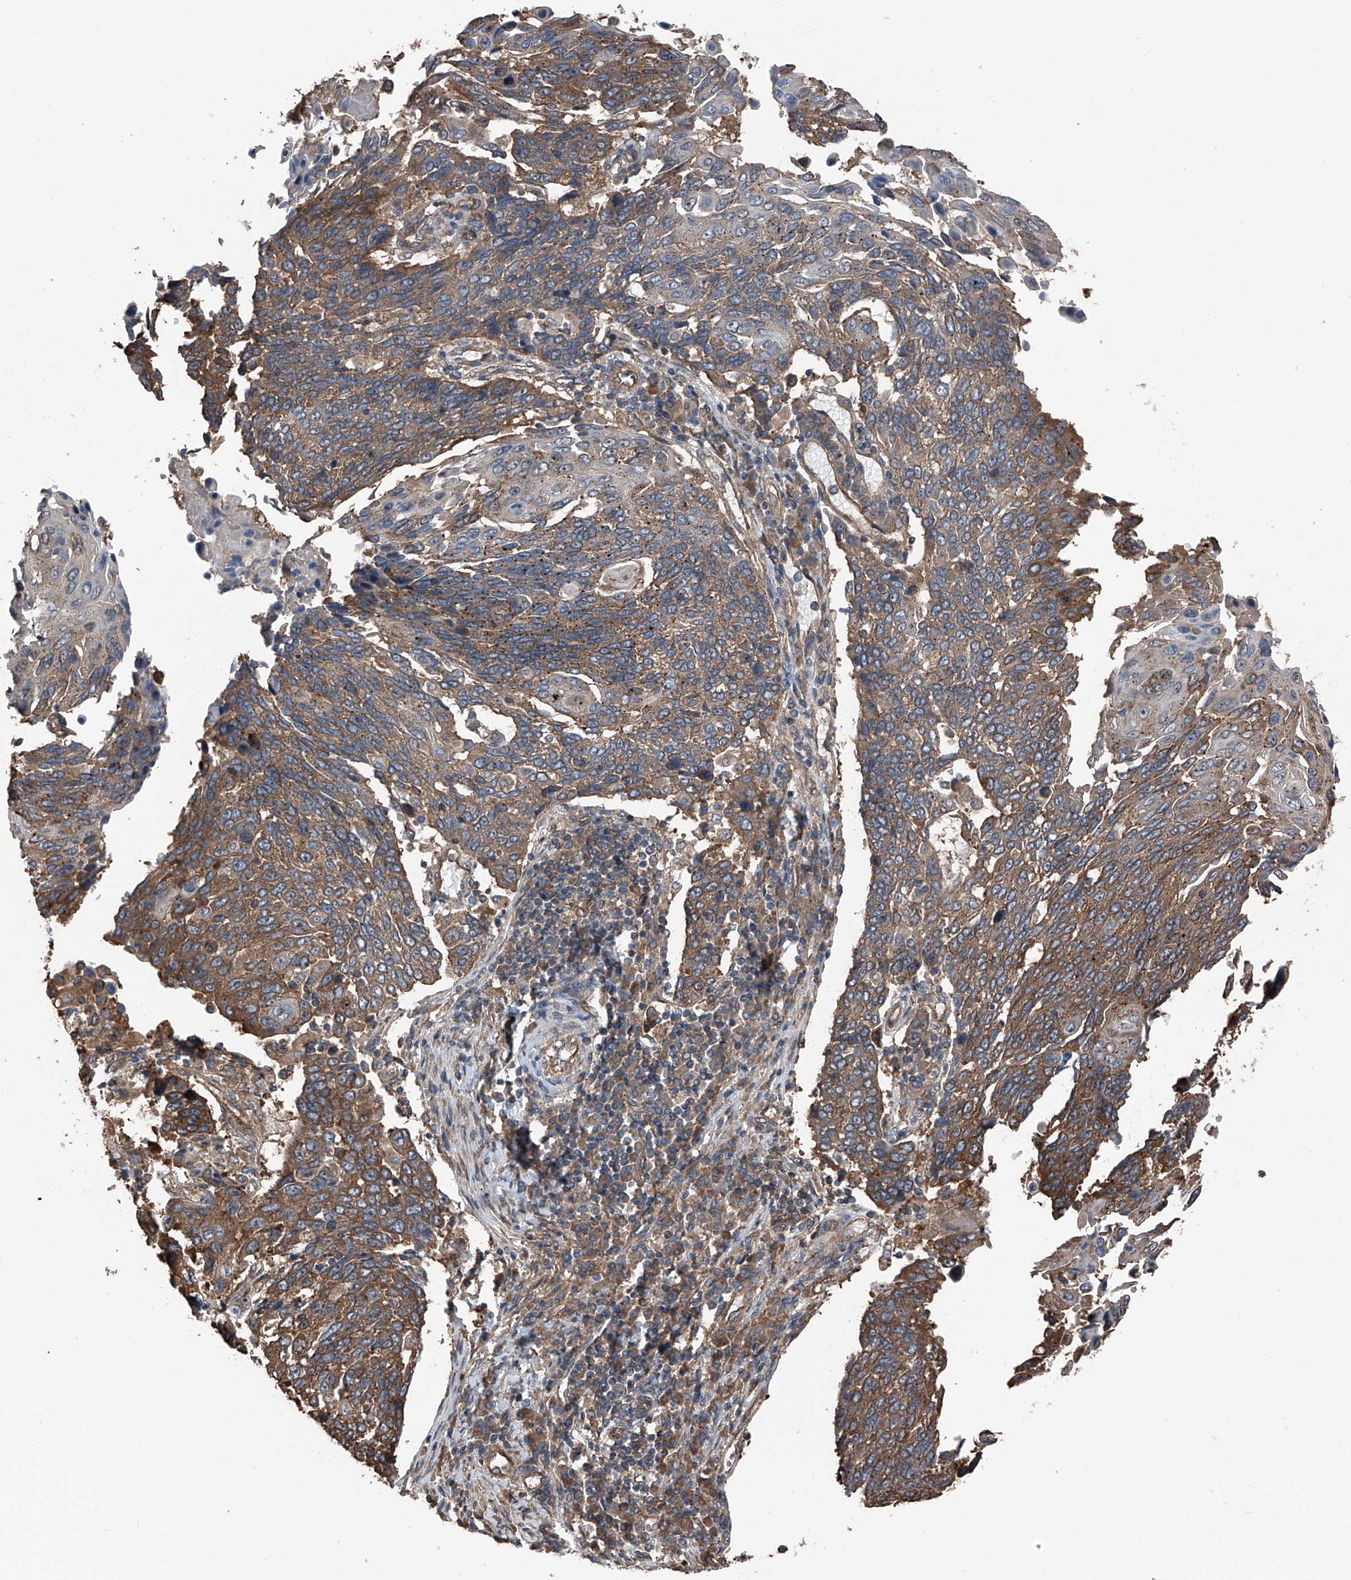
{"staining": {"intensity": "moderate", "quantity": ">75%", "location": "cytoplasmic/membranous"}, "tissue": "lung cancer", "cell_type": "Tumor cells", "image_type": "cancer", "snomed": [{"axis": "morphology", "description": "Squamous cell carcinoma, NOS"}, {"axis": "topography", "description": "Lung"}], "caption": "DAB immunohistochemical staining of human lung squamous cell carcinoma demonstrates moderate cytoplasmic/membranous protein positivity in approximately >75% of tumor cells.", "gene": "KCNJ2", "patient": {"sex": "male", "age": 66}}